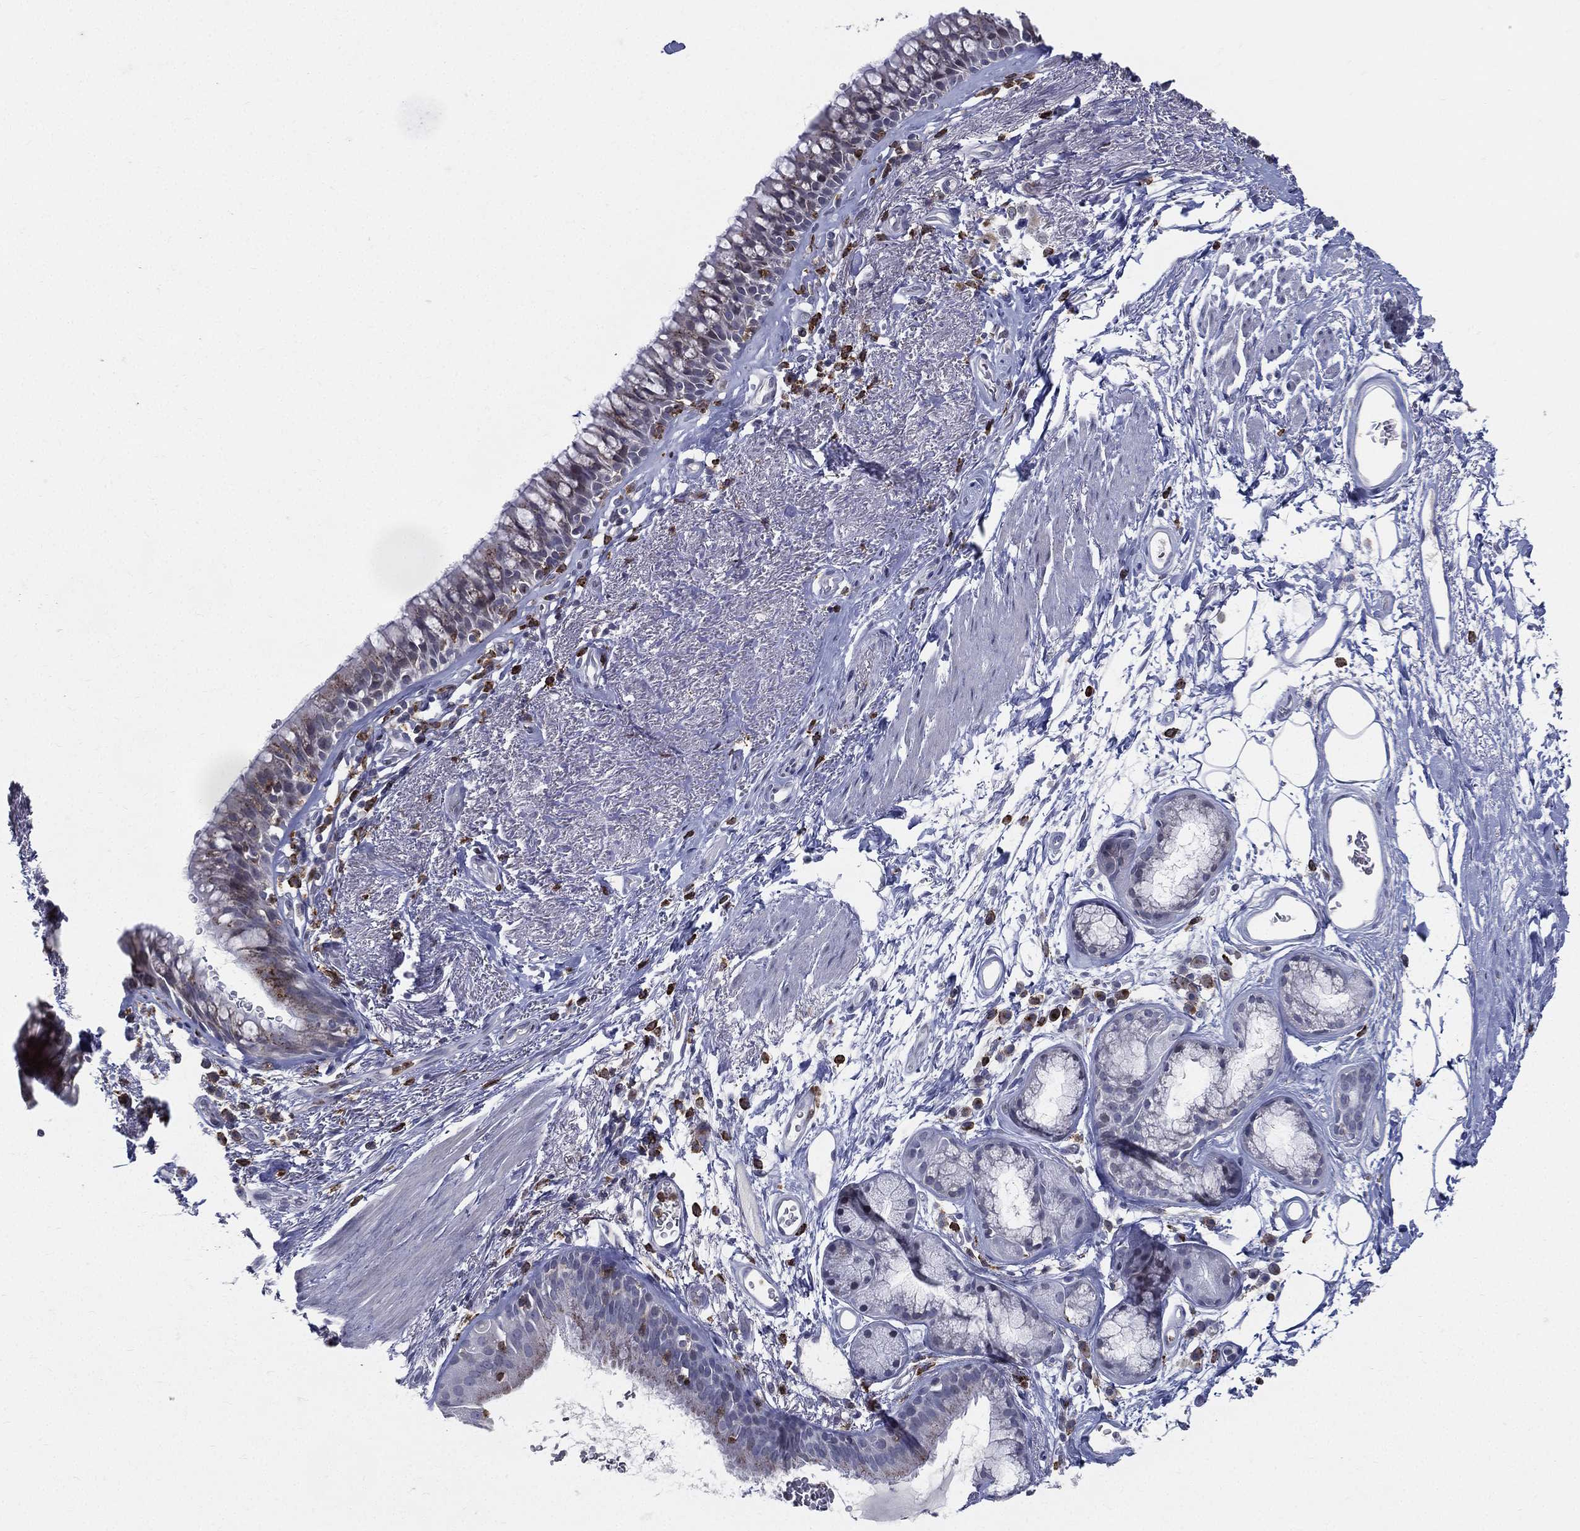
{"staining": {"intensity": "moderate", "quantity": "<25%", "location": "cytoplasmic/membranous"}, "tissue": "bronchus", "cell_type": "Respiratory epithelial cells", "image_type": "normal", "snomed": [{"axis": "morphology", "description": "Normal tissue, NOS"}, {"axis": "topography", "description": "Bronchus"}], "caption": "DAB immunohistochemical staining of unremarkable bronchus displays moderate cytoplasmic/membranous protein positivity in approximately <25% of respiratory epithelial cells. The protein of interest is stained brown, and the nuclei are stained in blue (DAB IHC with brightfield microscopy, high magnification).", "gene": "EVI2B", "patient": {"sex": "male", "age": 82}}